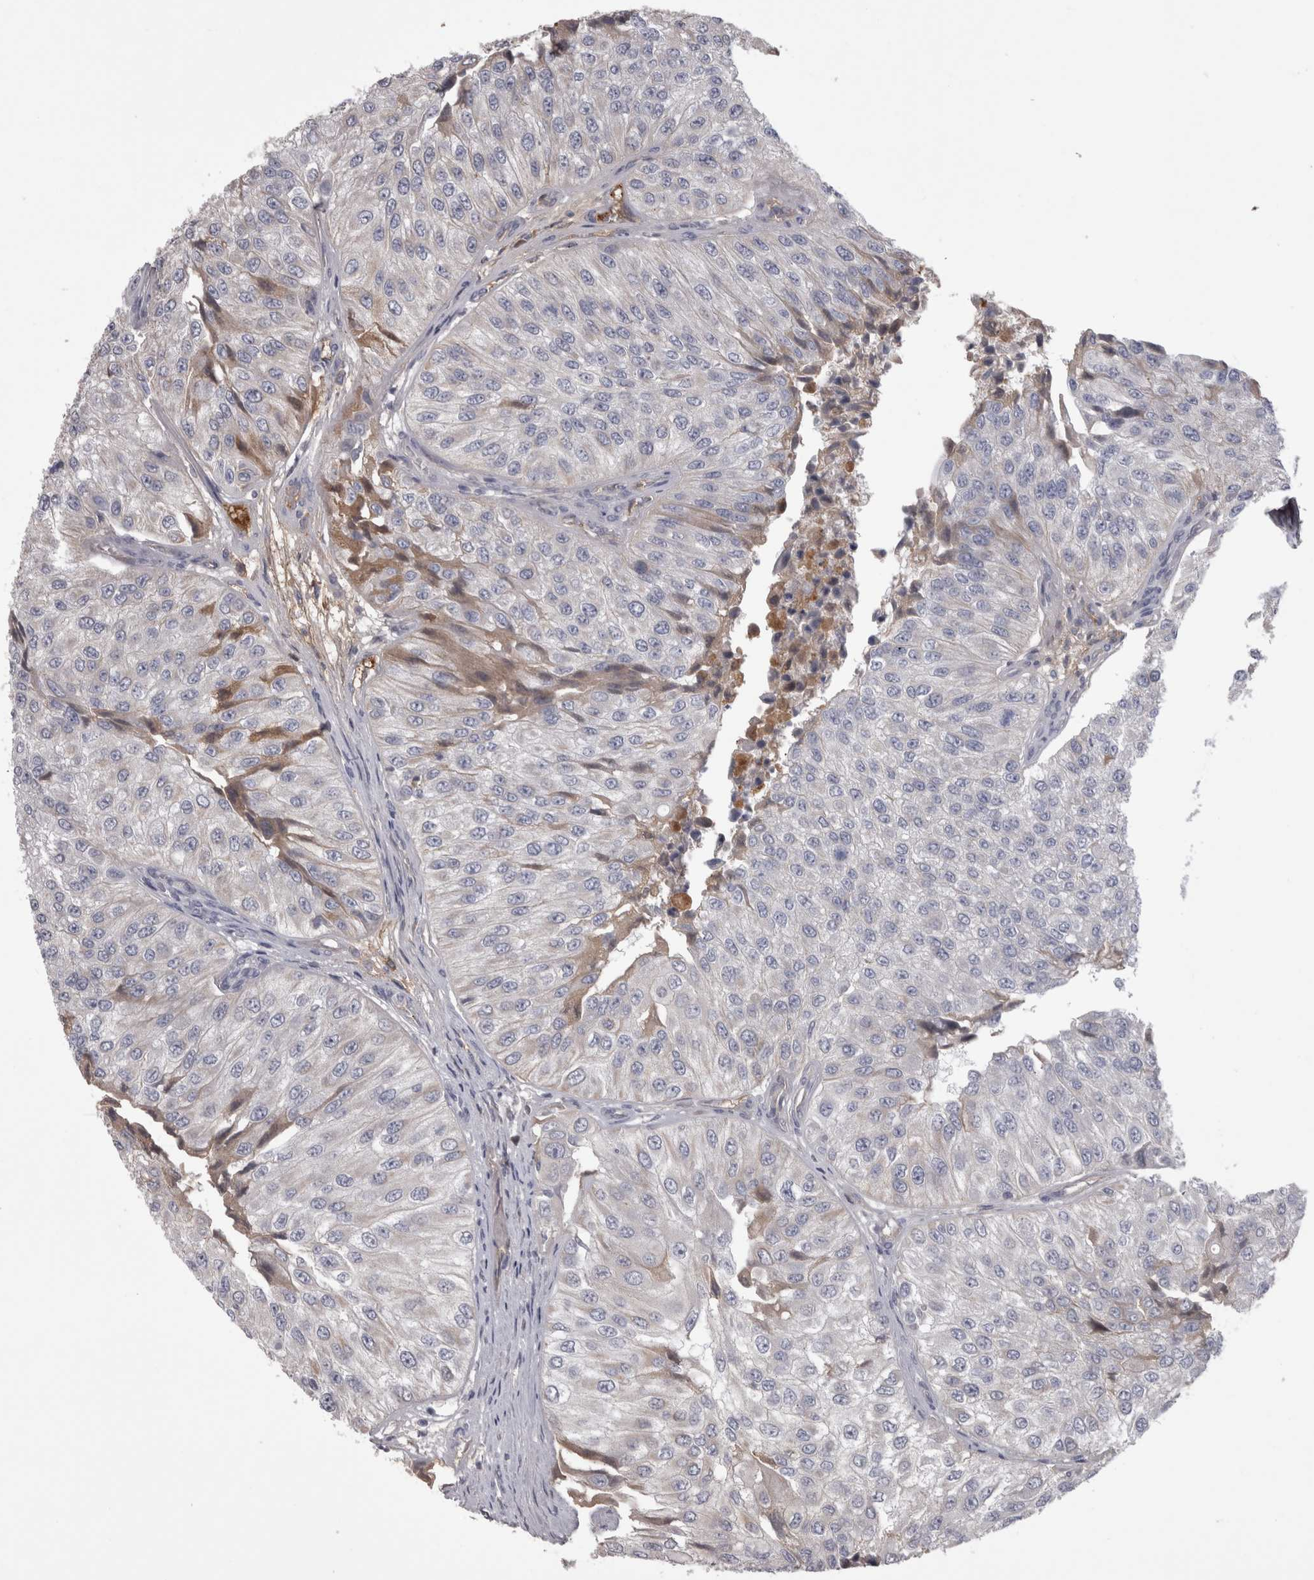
{"staining": {"intensity": "weak", "quantity": "<25%", "location": "cytoplasmic/membranous"}, "tissue": "urothelial cancer", "cell_type": "Tumor cells", "image_type": "cancer", "snomed": [{"axis": "morphology", "description": "Urothelial carcinoma, High grade"}, {"axis": "topography", "description": "Kidney"}, {"axis": "topography", "description": "Urinary bladder"}], "caption": "The immunohistochemistry image has no significant staining in tumor cells of urothelial carcinoma (high-grade) tissue.", "gene": "SAA4", "patient": {"sex": "male", "age": 77}}